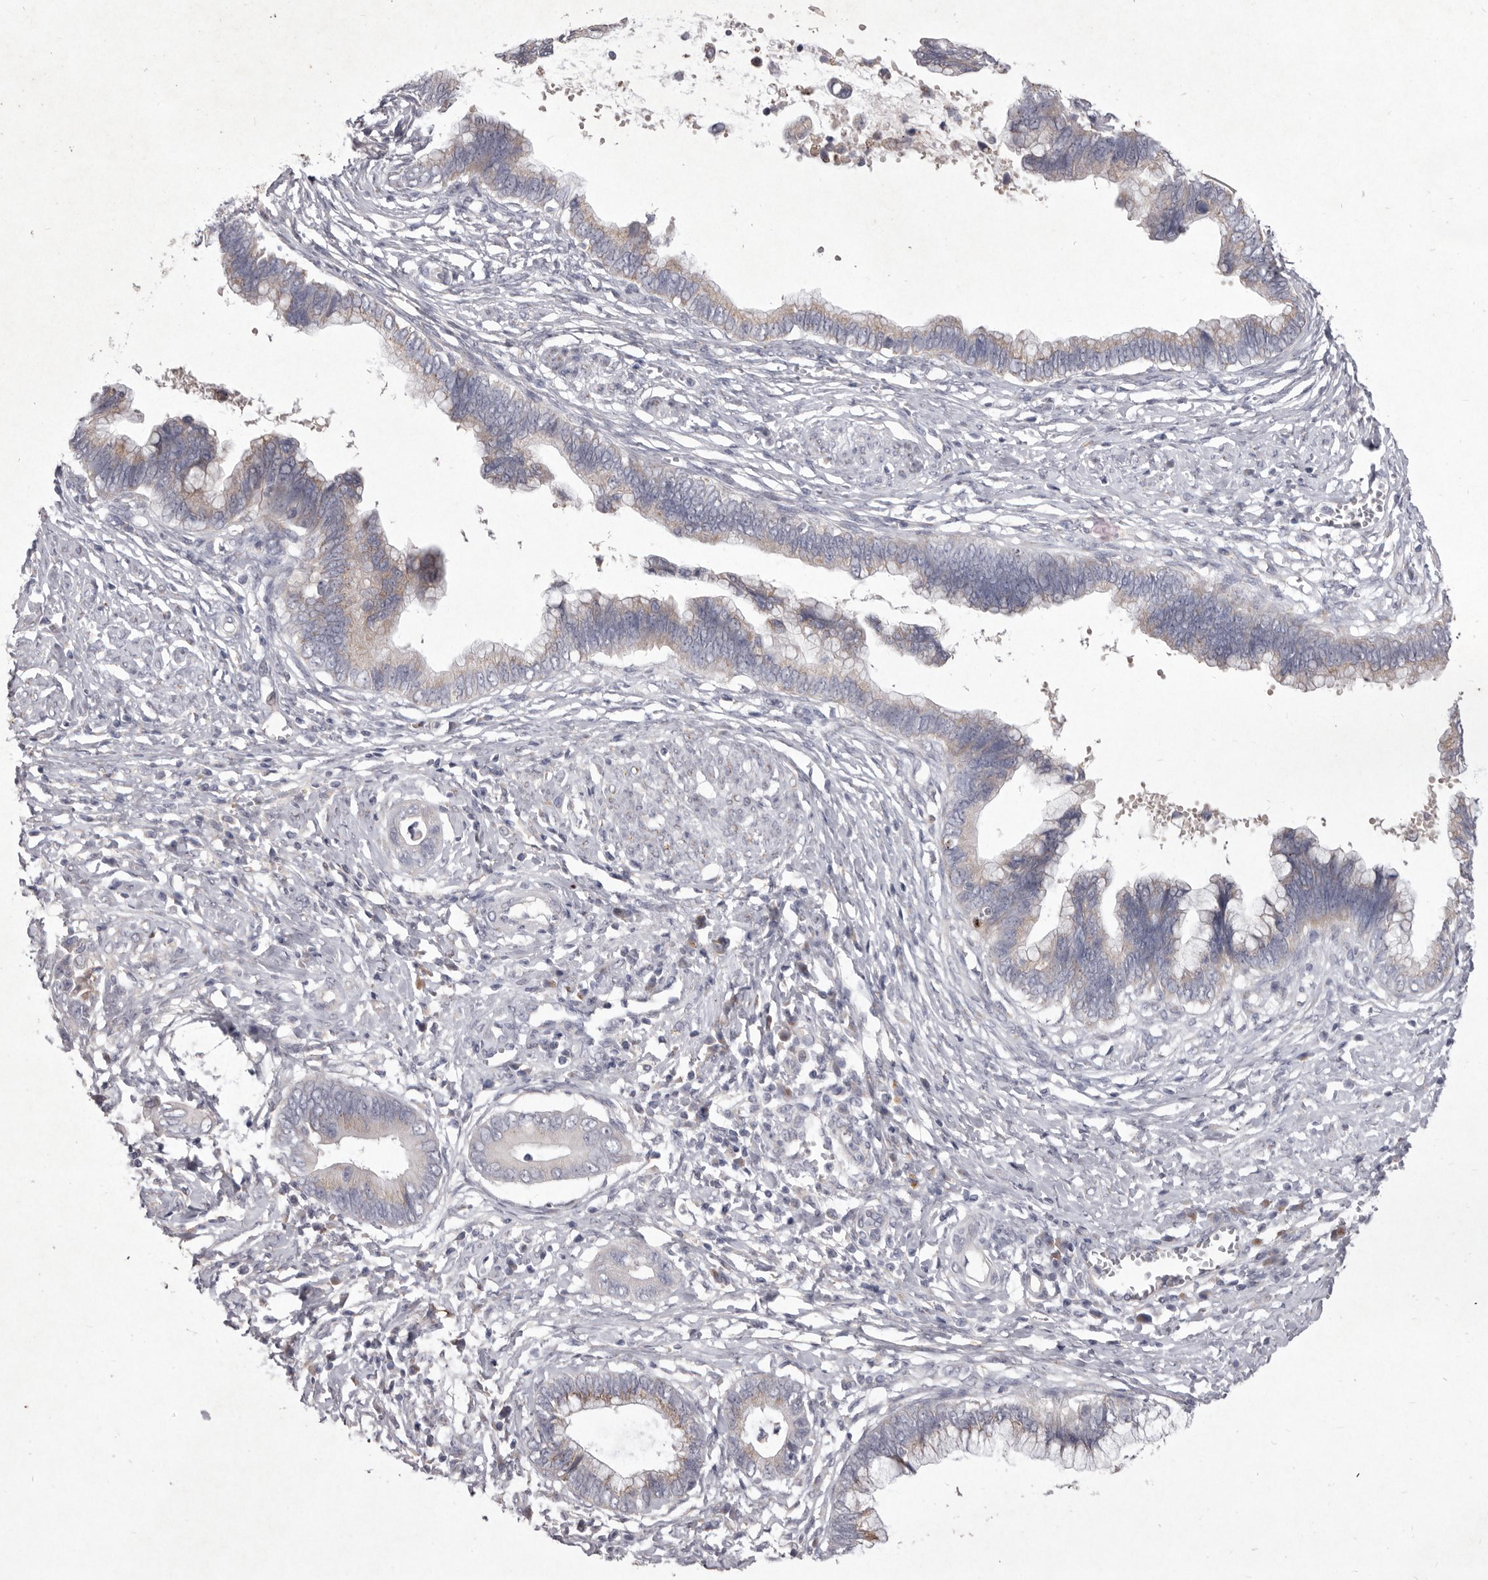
{"staining": {"intensity": "moderate", "quantity": "<25%", "location": "cytoplasmic/membranous"}, "tissue": "cervical cancer", "cell_type": "Tumor cells", "image_type": "cancer", "snomed": [{"axis": "morphology", "description": "Adenocarcinoma, NOS"}, {"axis": "topography", "description": "Cervix"}], "caption": "A photomicrograph of human cervical cancer stained for a protein demonstrates moderate cytoplasmic/membranous brown staining in tumor cells.", "gene": "P2RX6", "patient": {"sex": "female", "age": 44}}